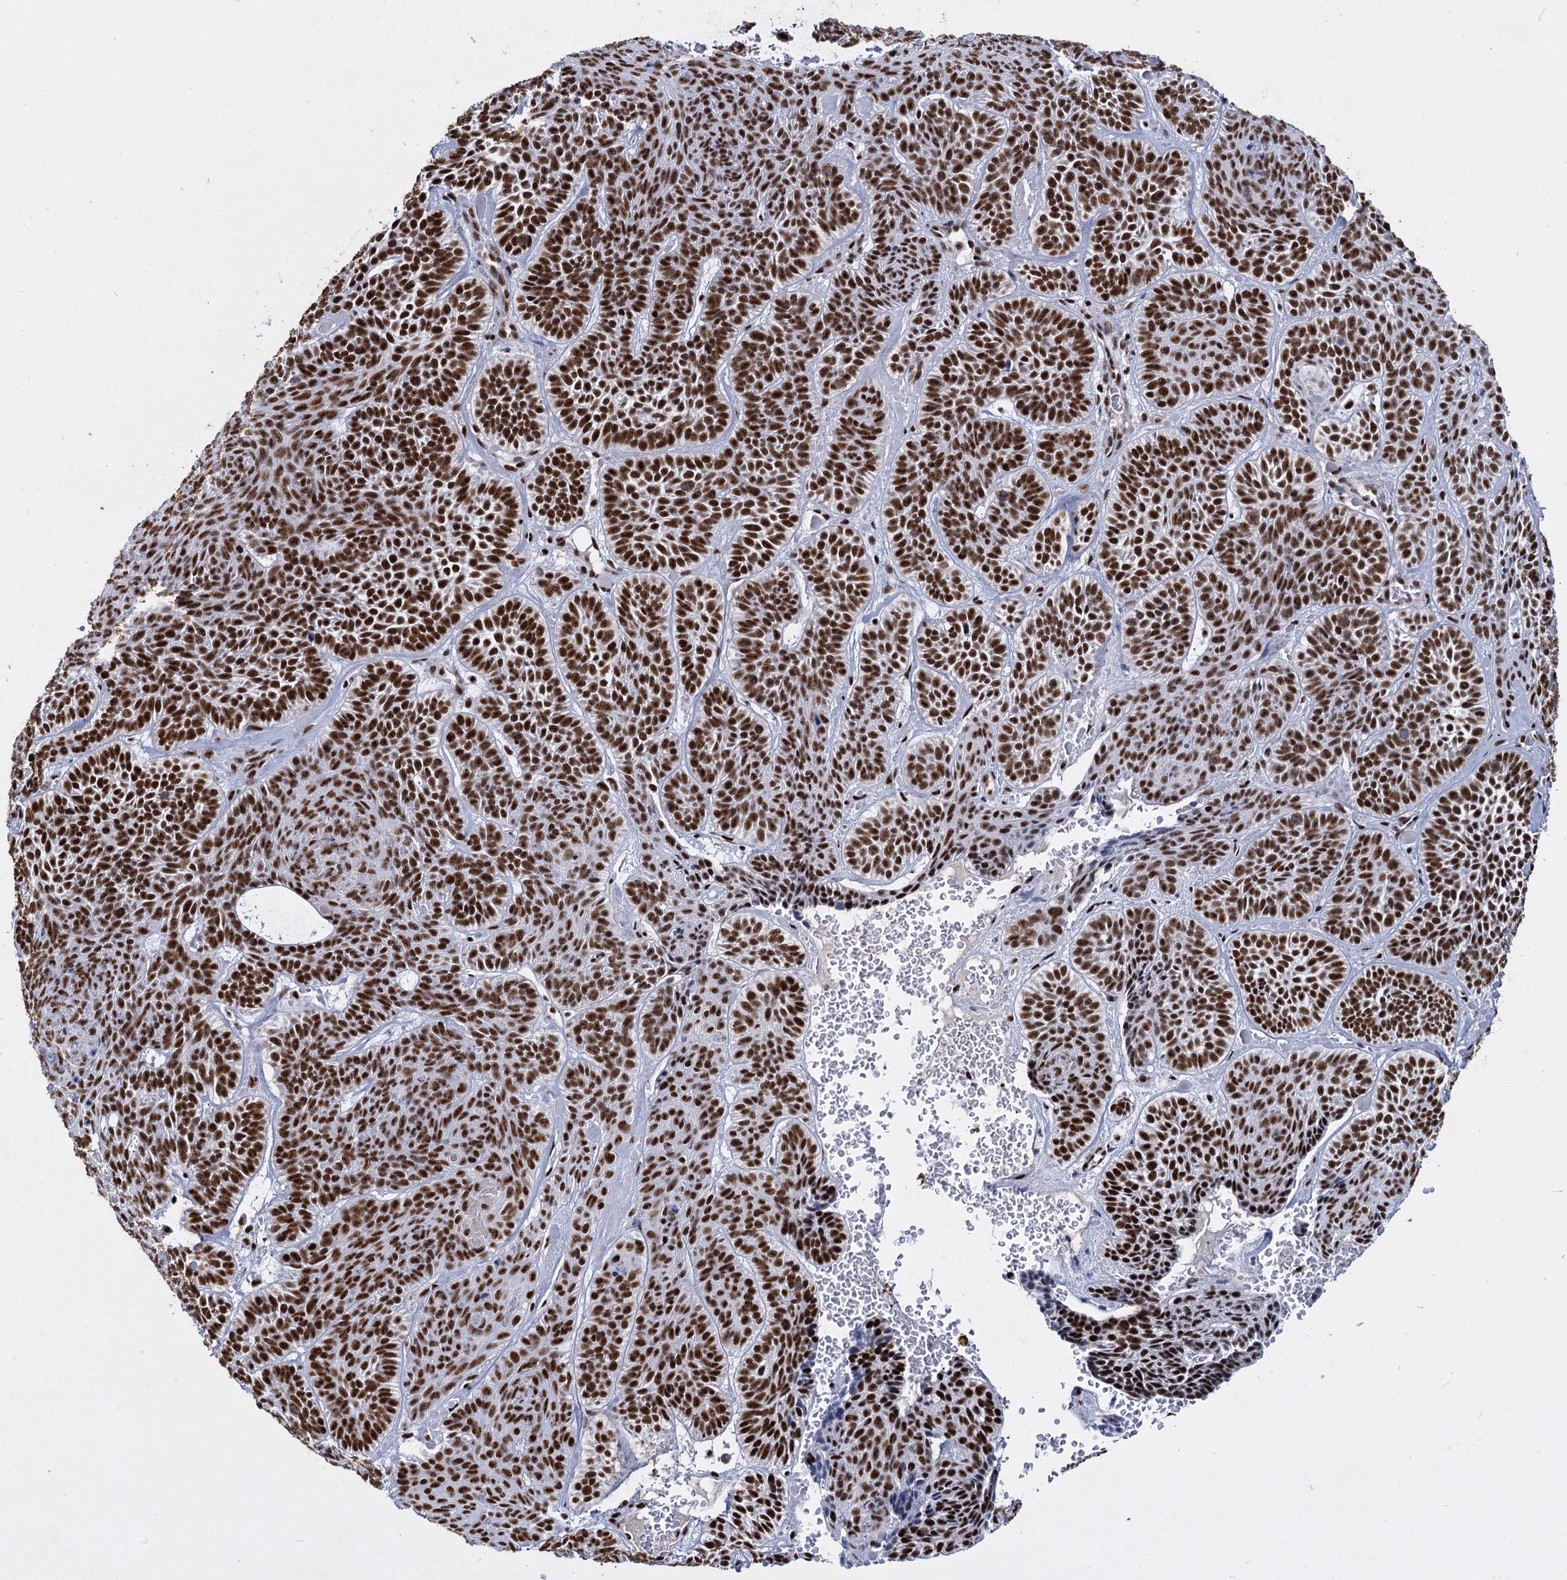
{"staining": {"intensity": "strong", "quantity": ">75%", "location": "nuclear"}, "tissue": "skin cancer", "cell_type": "Tumor cells", "image_type": "cancer", "snomed": [{"axis": "morphology", "description": "Basal cell carcinoma"}, {"axis": "topography", "description": "Skin"}], "caption": "Immunohistochemistry (DAB) staining of skin cancer demonstrates strong nuclear protein positivity in about >75% of tumor cells.", "gene": "RPUSD4", "patient": {"sex": "male", "age": 85}}